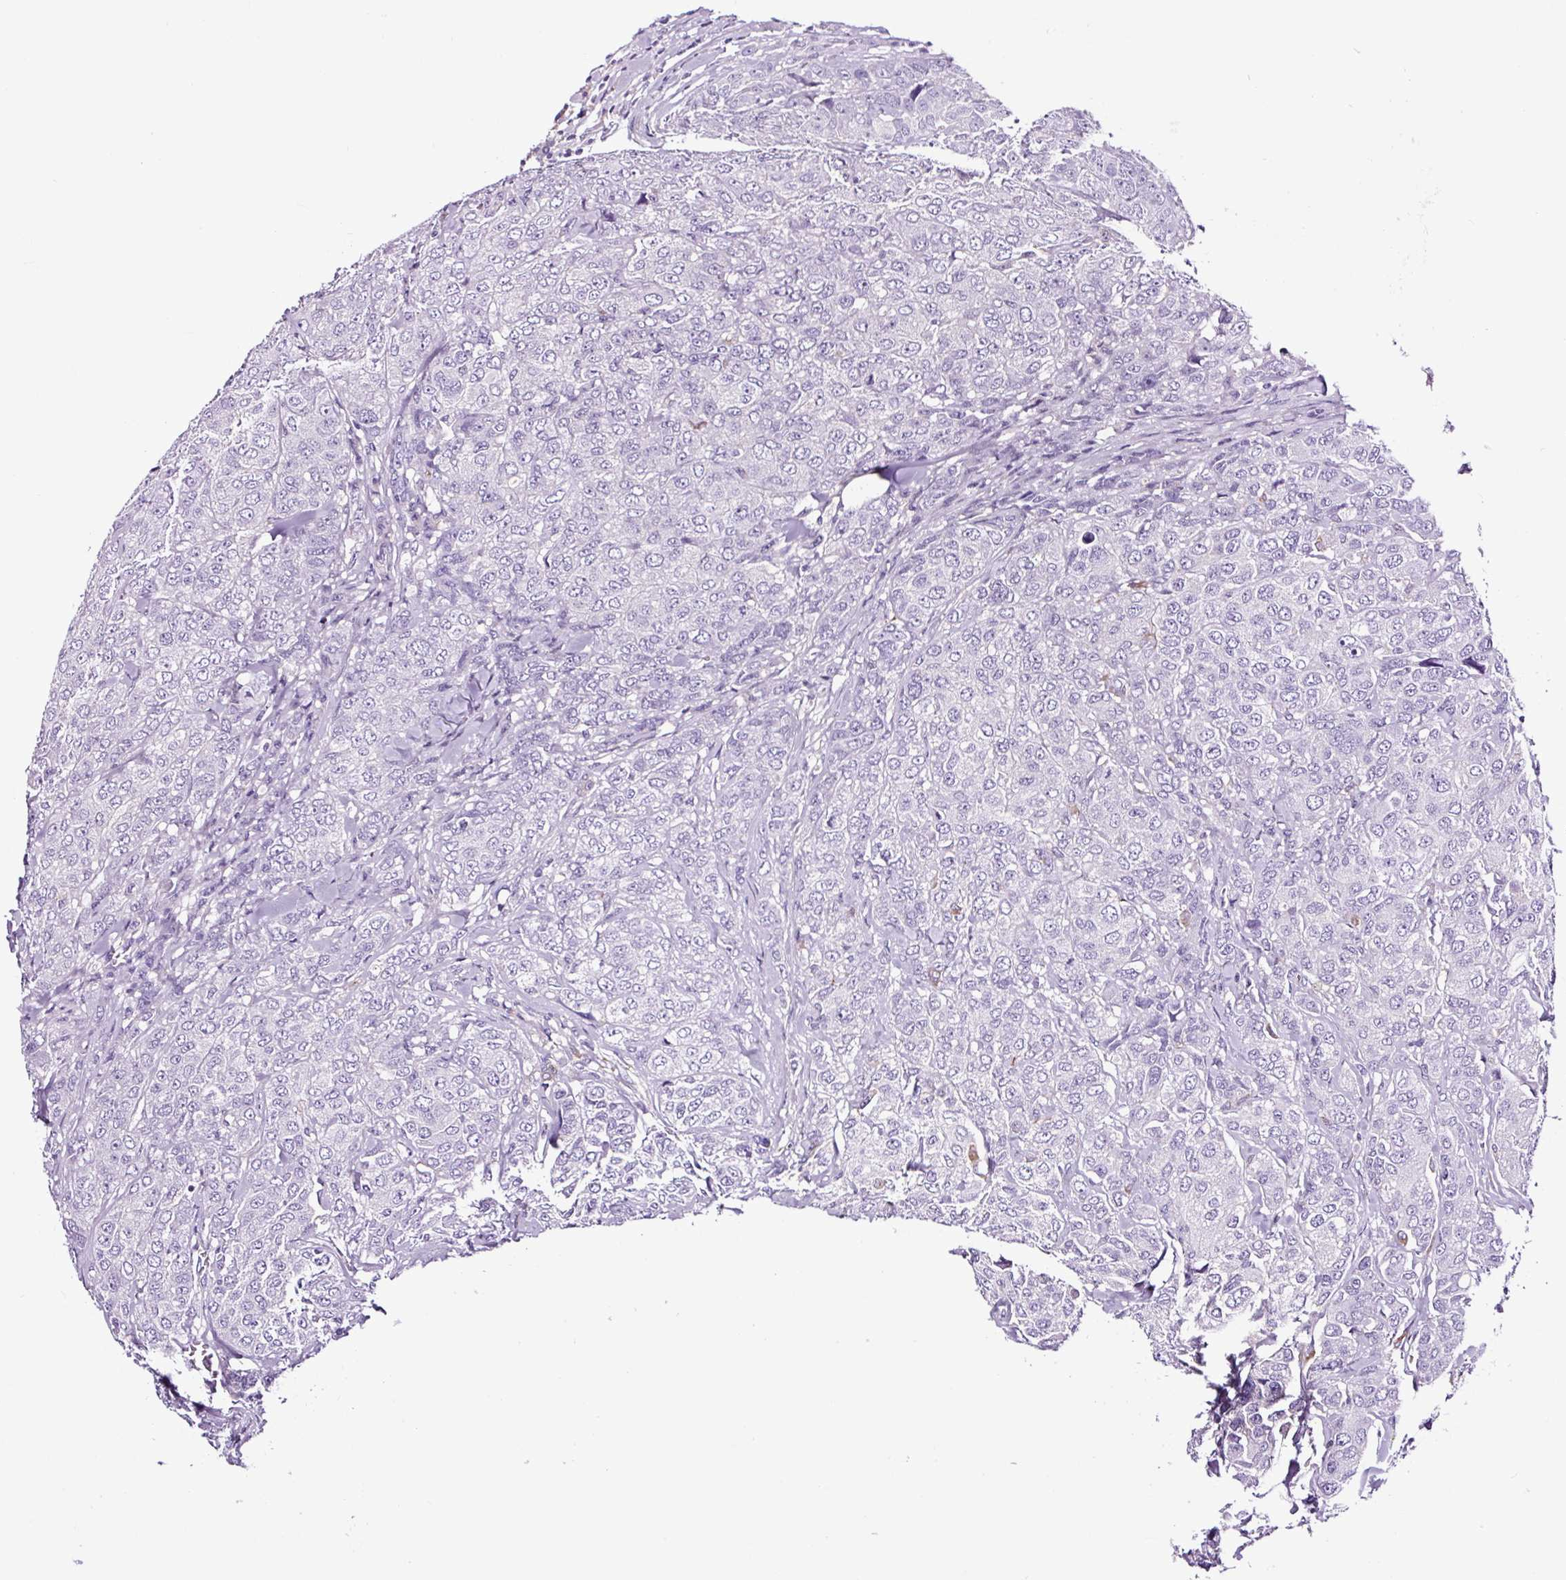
{"staining": {"intensity": "negative", "quantity": "none", "location": "none"}, "tissue": "breast cancer", "cell_type": "Tumor cells", "image_type": "cancer", "snomed": [{"axis": "morphology", "description": "Duct carcinoma"}, {"axis": "topography", "description": "Breast"}], "caption": "A high-resolution image shows immunohistochemistry staining of invasive ductal carcinoma (breast), which shows no significant staining in tumor cells. (Stains: DAB (3,3'-diaminobenzidine) IHC with hematoxylin counter stain, Microscopy: brightfield microscopy at high magnification).", "gene": "FBXL7", "patient": {"sex": "female", "age": 43}}